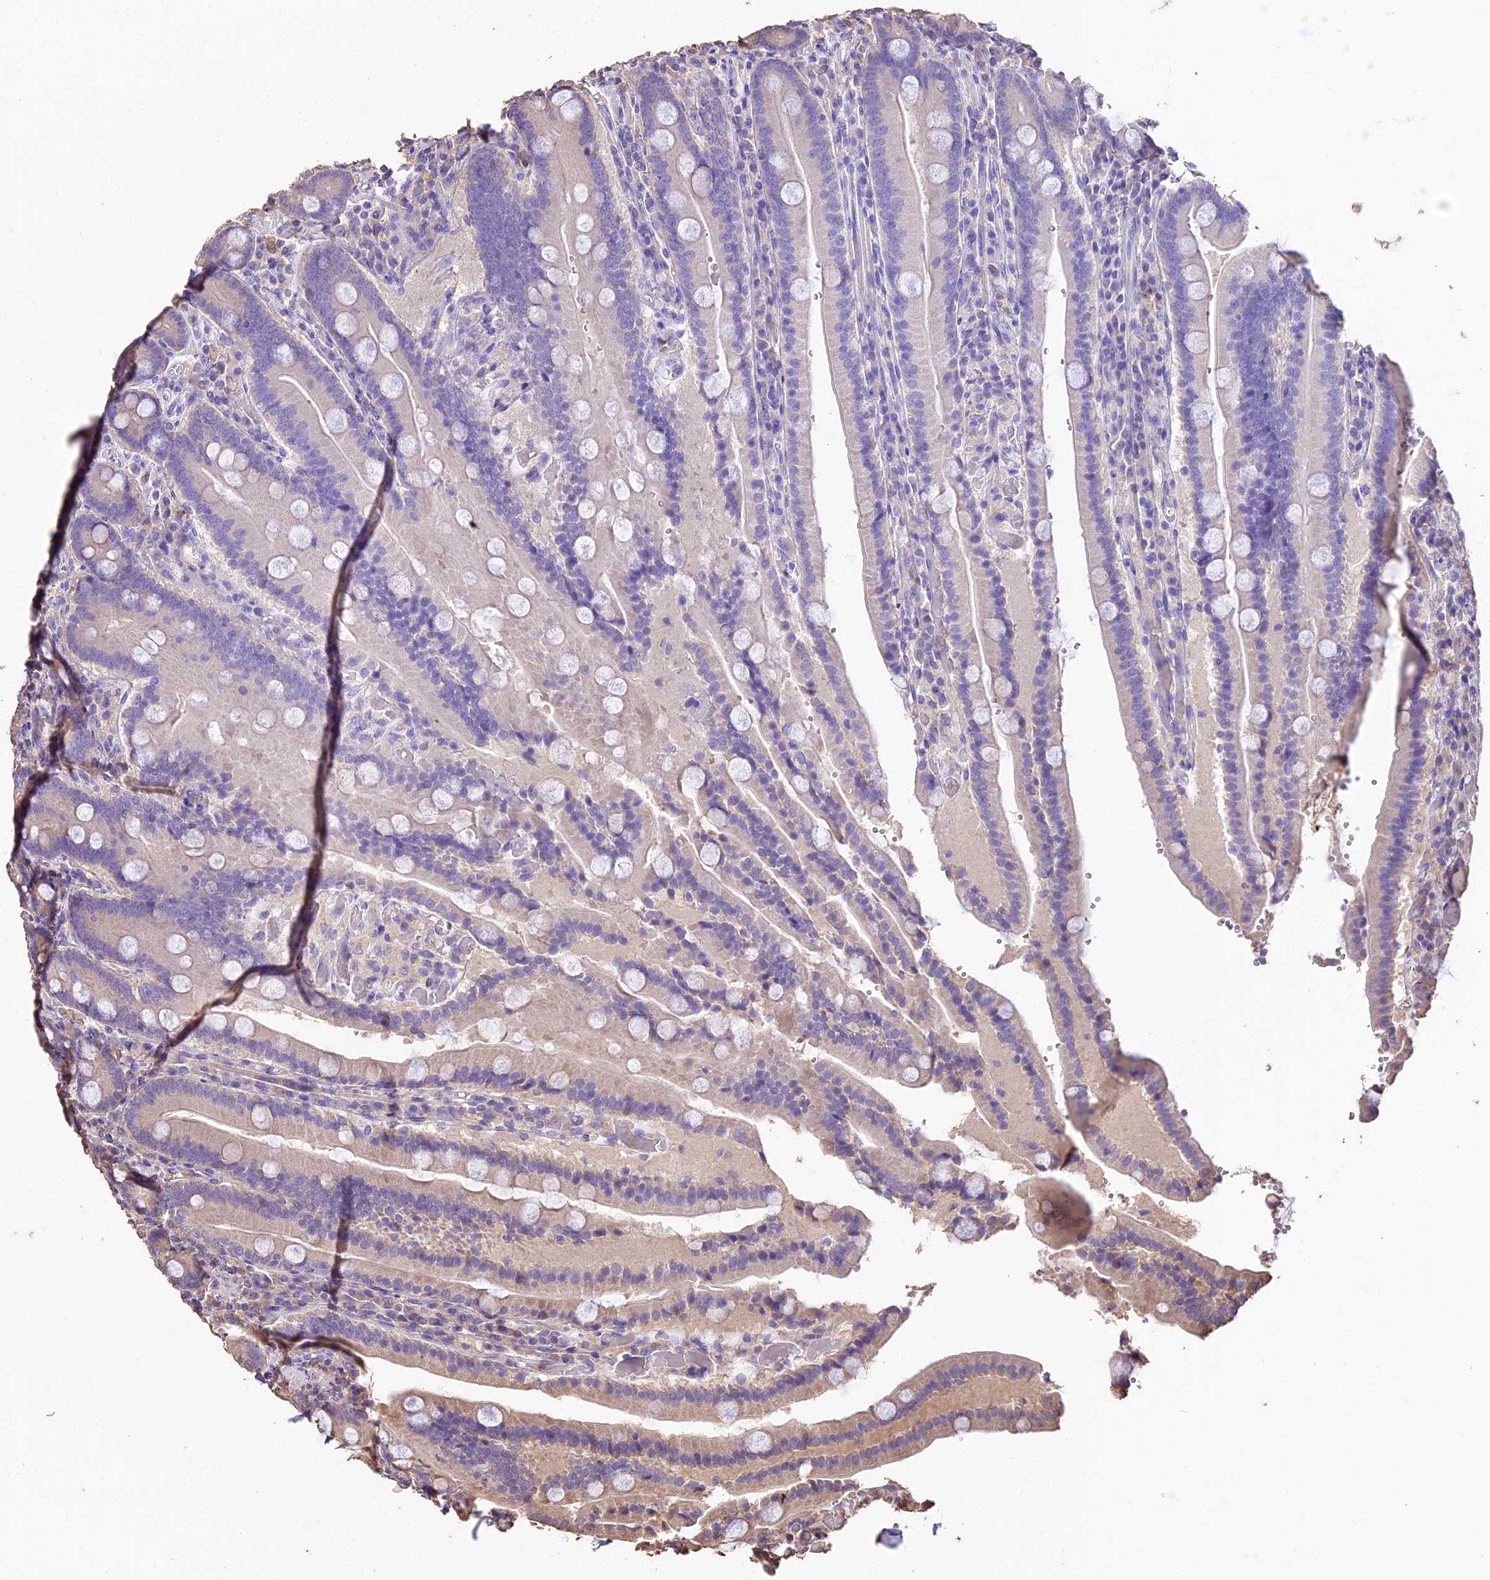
{"staining": {"intensity": "weak", "quantity": "<25%", "location": "cytoplasmic/membranous"}, "tissue": "duodenum", "cell_type": "Glandular cells", "image_type": "normal", "snomed": [{"axis": "morphology", "description": "Normal tissue, NOS"}, {"axis": "topography", "description": "Duodenum"}], "caption": "An IHC histopathology image of benign duodenum is shown. There is no staining in glandular cells of duodenum. (DAB IHC visualized using brightfield microscopy, high magnification).", "gene": "CRLF1", "patient": {"sex": "female", "age": 62}}